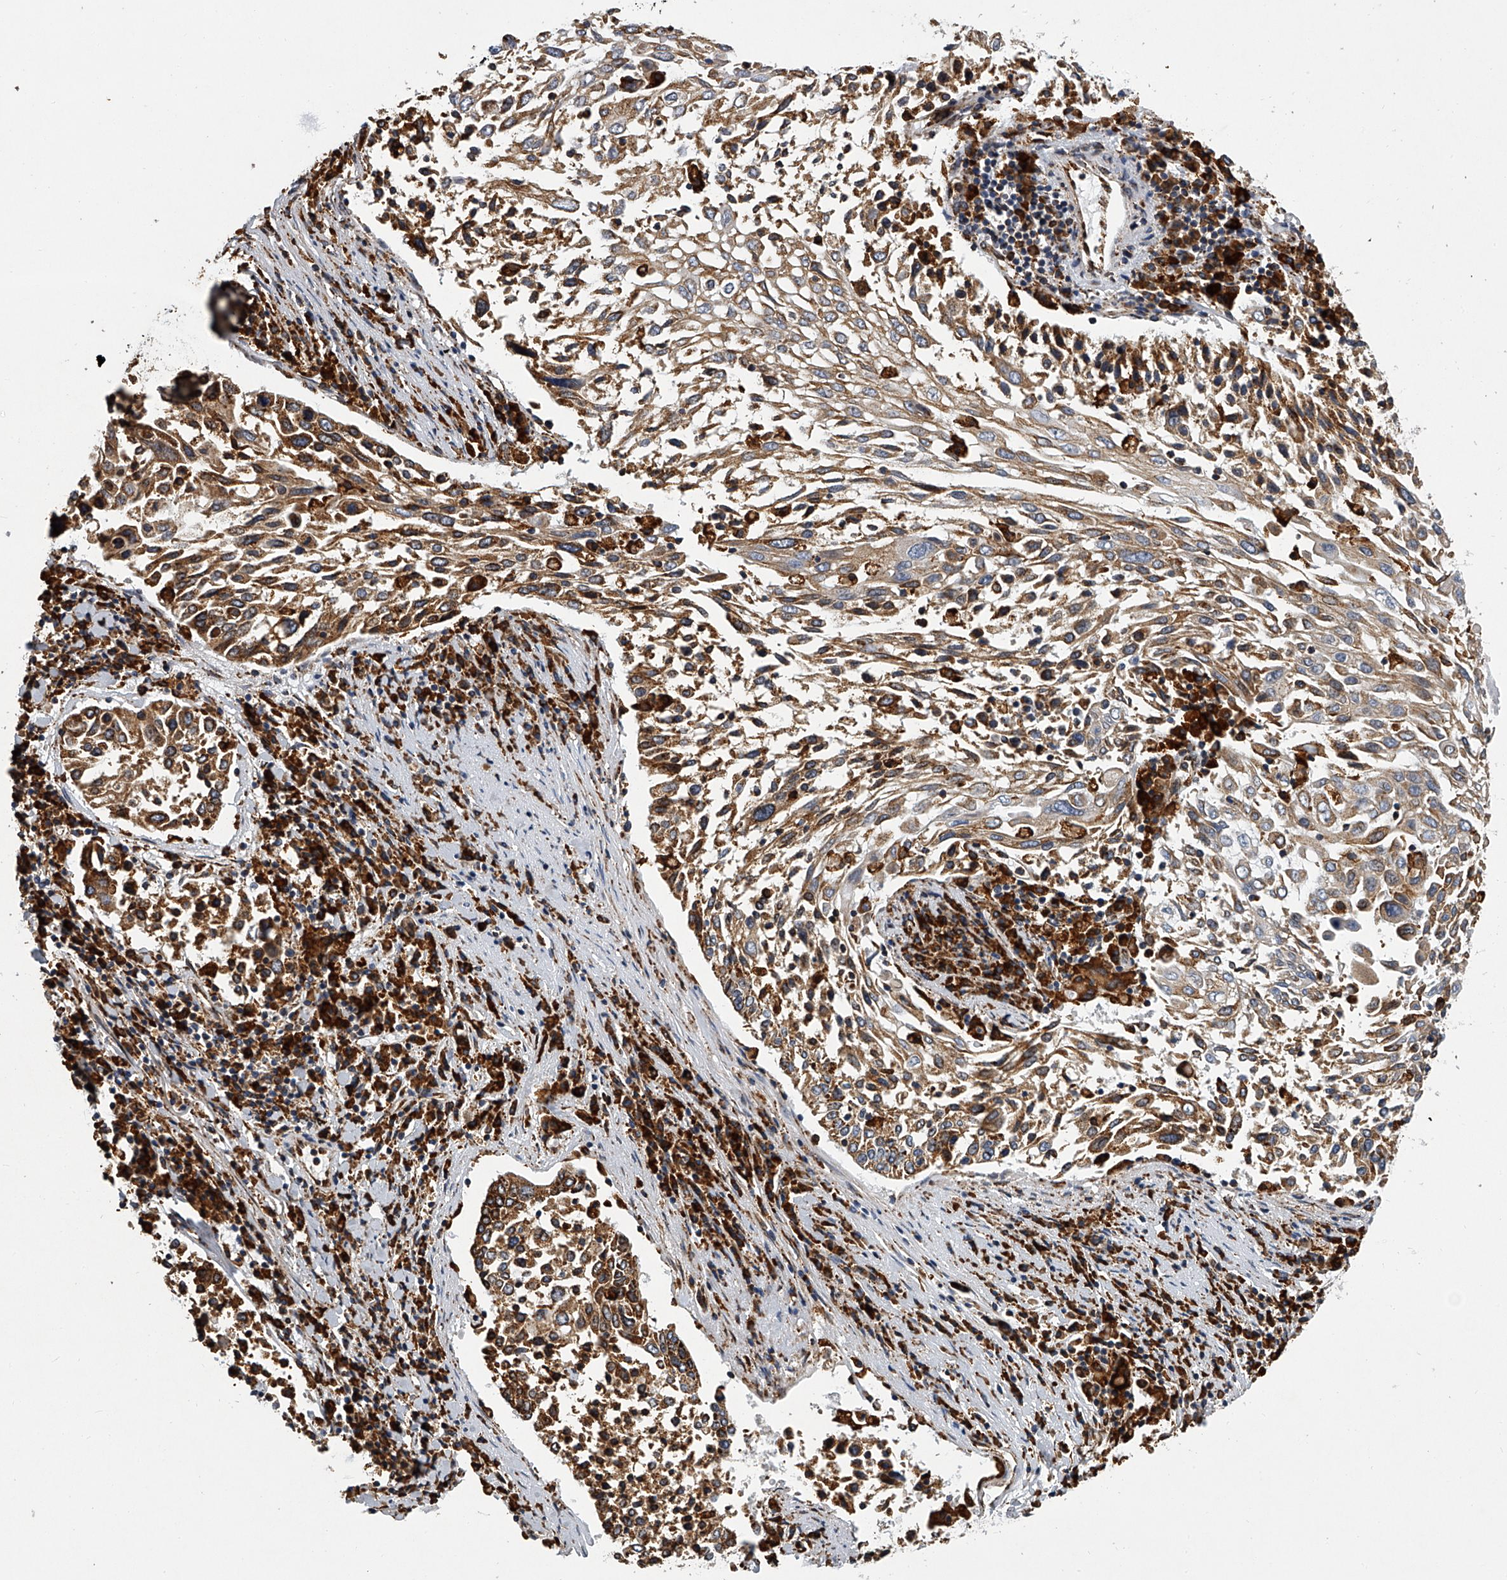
{"staining": {"intensity": "moderate", "quantity": ">75%", "location": "cytoplasmic/membranous"}, "tissue": "lung cancer", "cell_type": "Tumor cells", "image_type": "cancer", "snomed": [{"axis": "morphology", "description": "Squamous cell carcinoma, NOS"}, {"axis": "topography", "description": "Lung"}], "caption": "Immunohistochemical staining of human lung cancer displays medium levels of moderate cytoplasmic/membranous staining in approximately >75% of tumor cells.", "gene": "TMEM63C", "patient": {"sex": "male", "age": 65}}